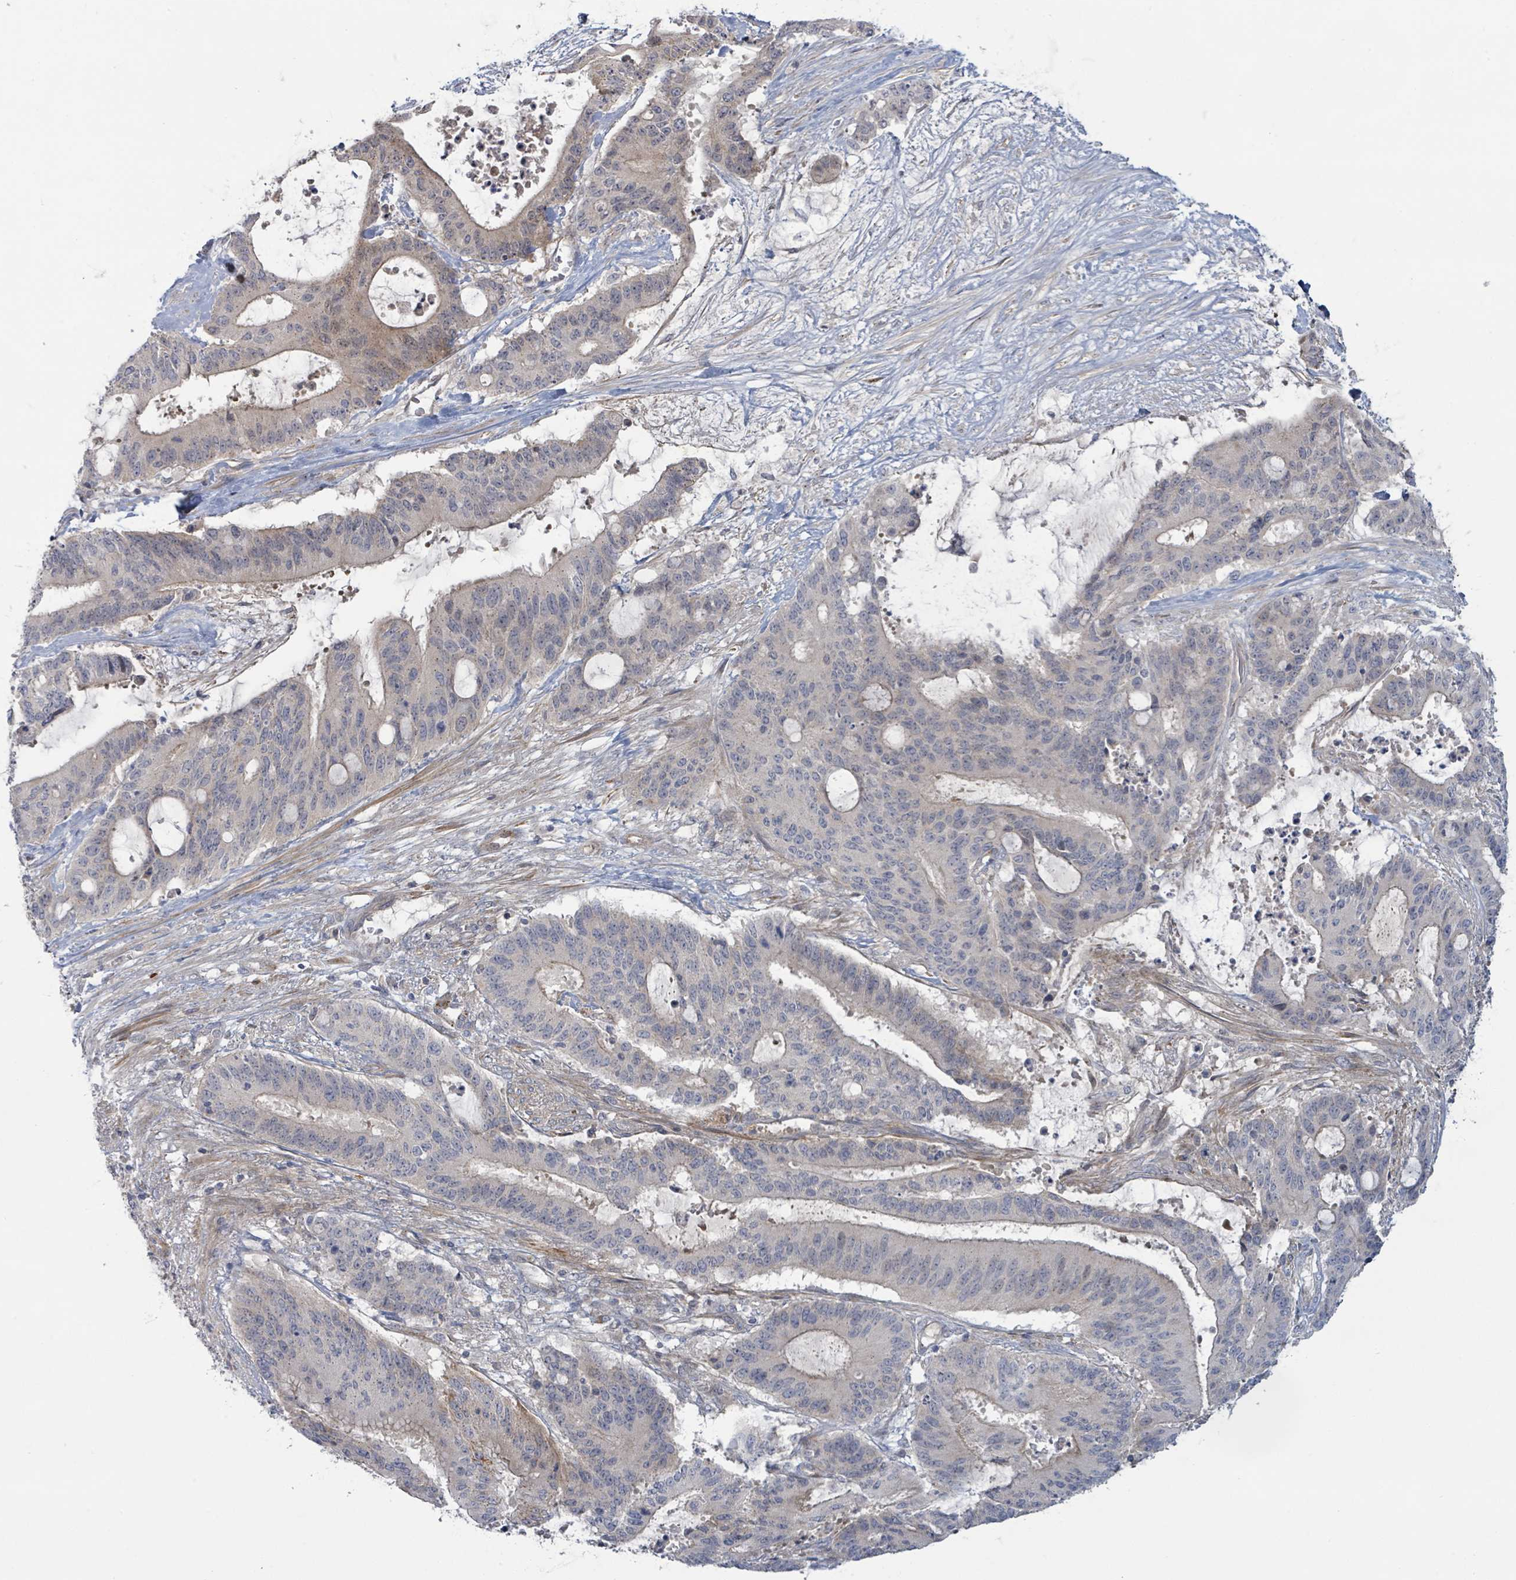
{"staining": {"intensity": "negative", "quantity": "none", "location": "none"}, "tissue": "liver cancer", "cell_type": "Tumor cells", "image_type": "cancer", "snomed": [{"axis": "morphology", "description": "Normal tissue, NOS"}, {"axis": "morphology", "description": "Cholangiocarcinoma"}, {"axis": "topography", "description": "Liver"}, {"axis": "topography", "description": "Peripheral nerve tissue"}], "caption": "IHC image of cholangiocarcinoma (liver) stained for a protein (brown), which shows no positivity in tumor cells.", "gene": "COL5A3", "patient": {"sex": "female", "age": 73}}